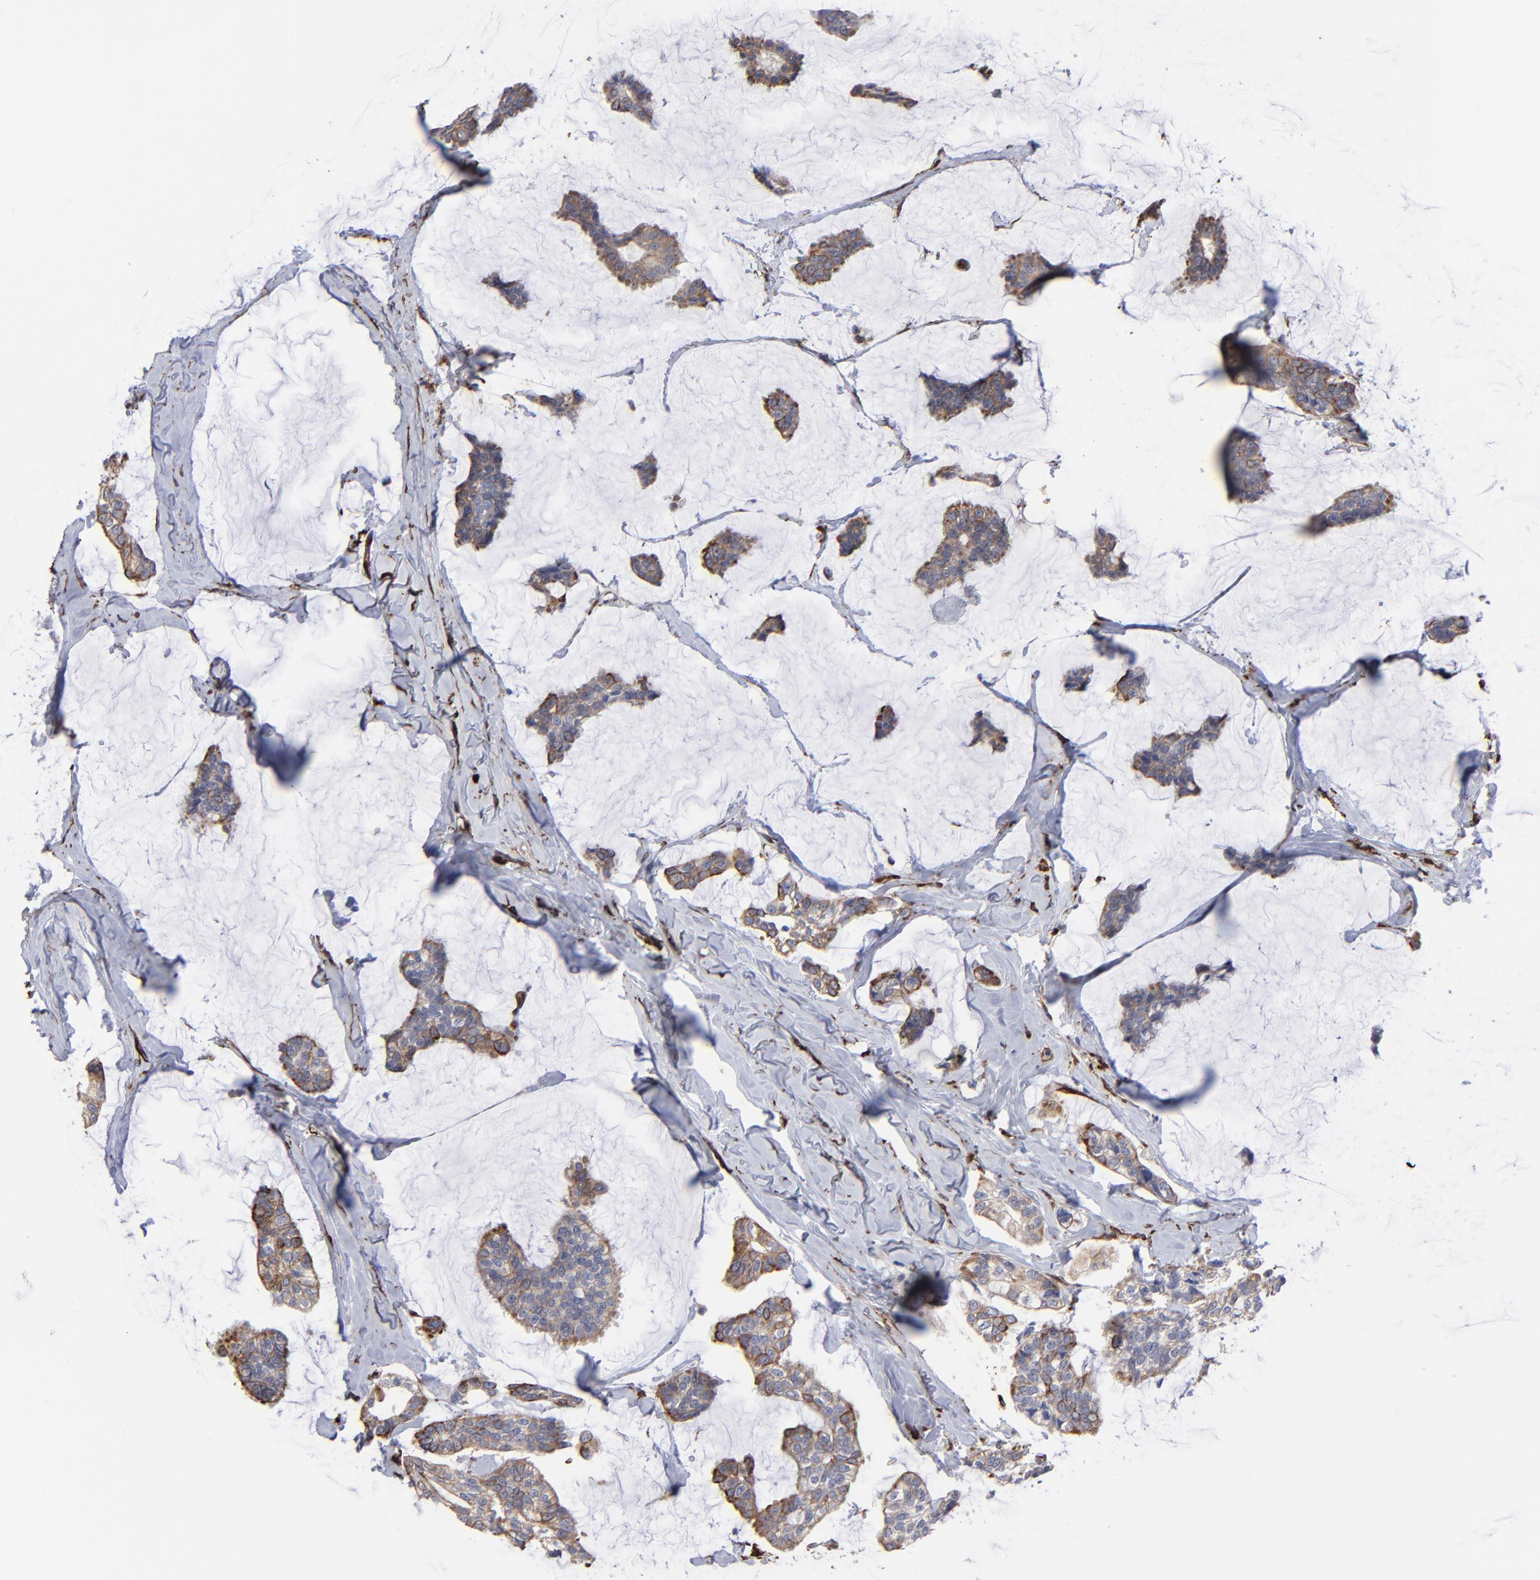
{"staining": {"intensity": "moderate", "quantity": ">75%", "location": "cytoplasmic/membranous"}, "tissue": "breast cancer", "cell_type": "Tumor cells", "image_type": "cancer", "snomed": [{"axis": "morphology", "description": "Duct carcinoma"}, {"axis": "topography", "description": "Breast"}], "caption": "Immunohistochemical staining of human breast cancer (invasive ductal carcinoma) shows moderate cytoplasmic/membranous protein expression in approximately >75% of tumor cells. (brown staining indicates protein expression, while blue staining denotes nuclei).", "gene": "CILP", "patient": {"sex": "female", "age": 93}}